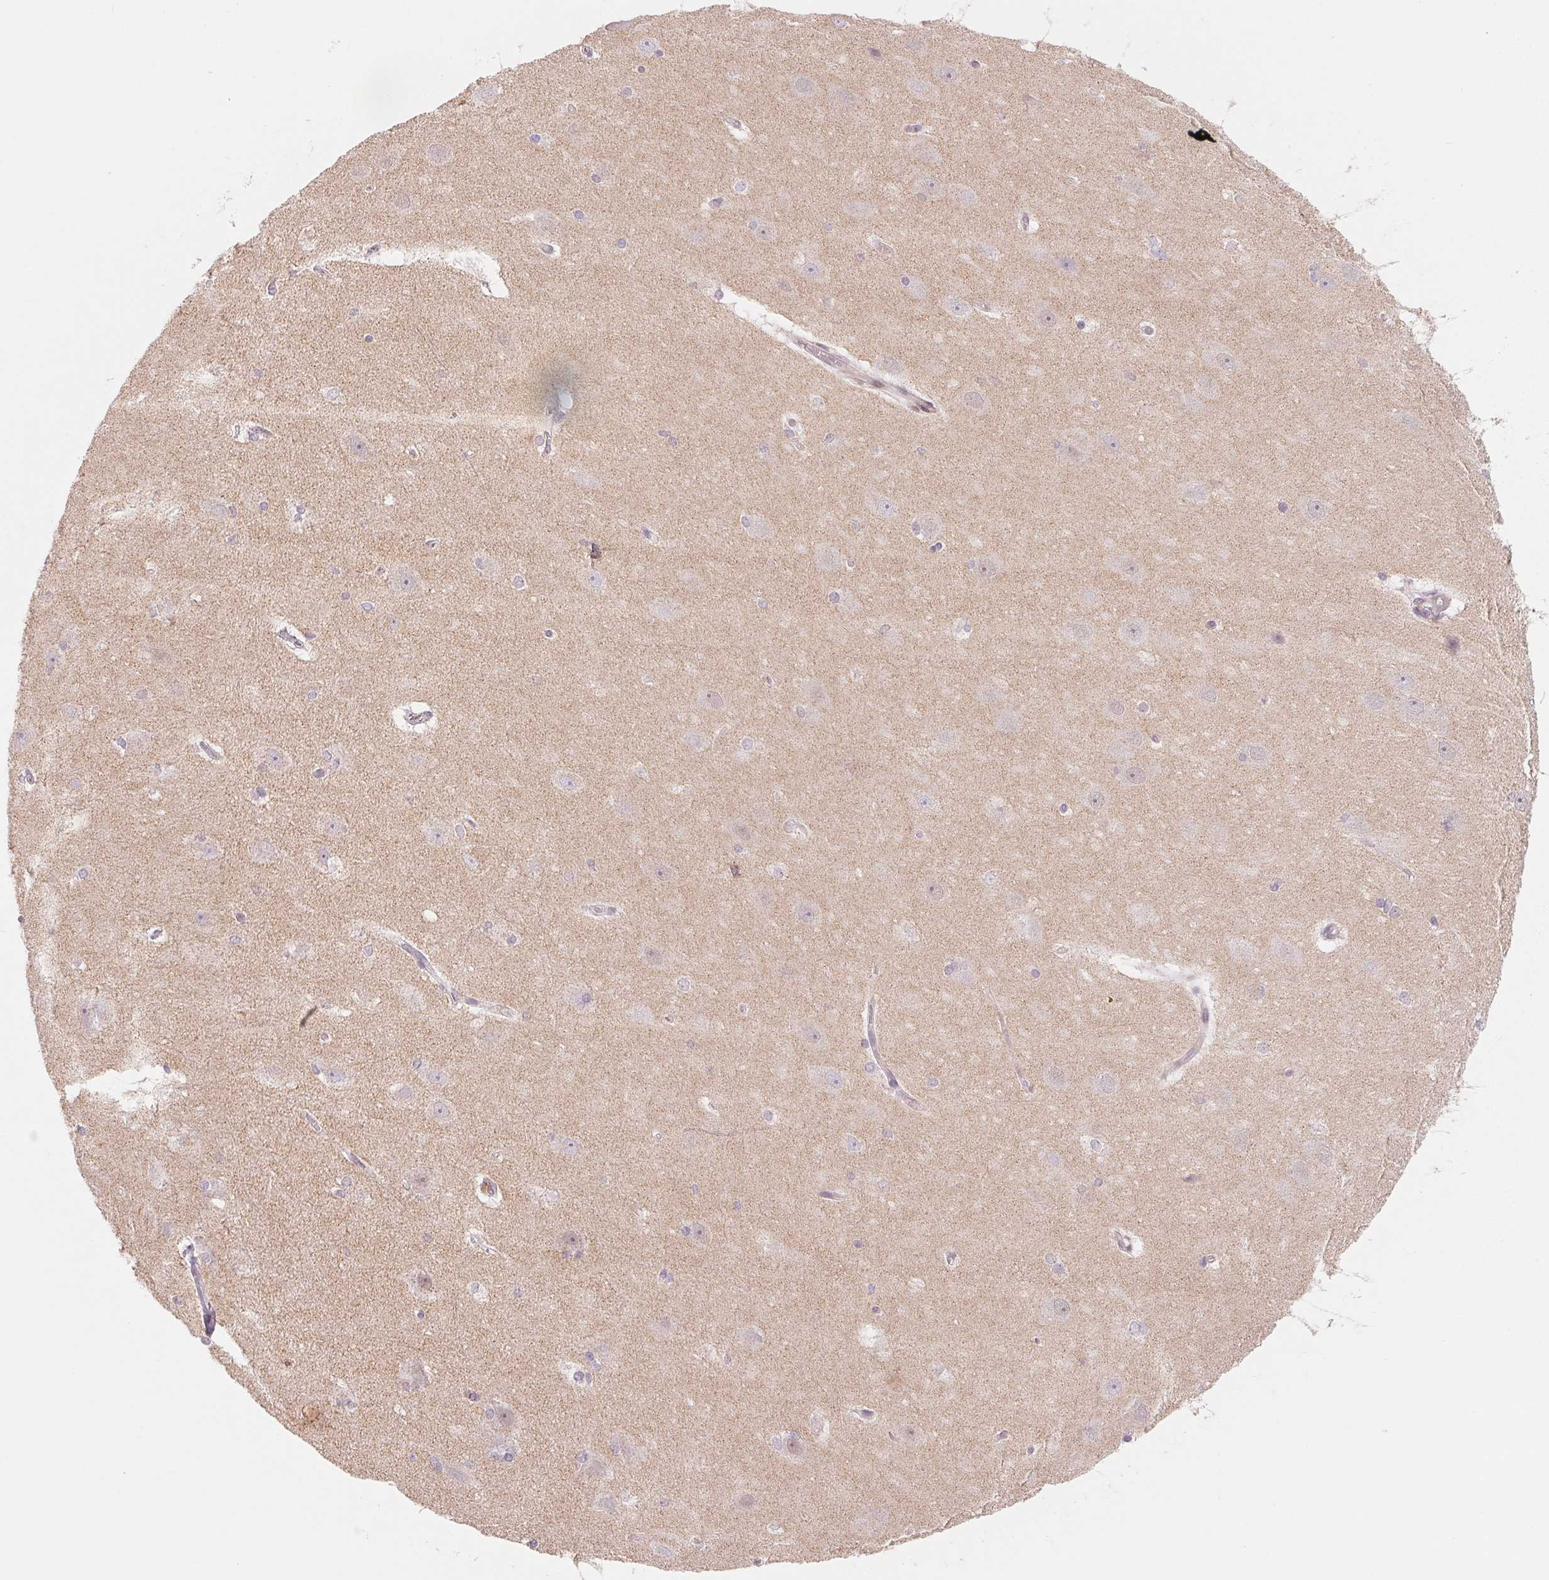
{"staining": {"intensity": "negative", "quantity": "none", "location": "none"}, "tissue": "hippocampus", "cell_type": "Glial cells", "image_type": "normal", "snomed": [{"axis": "morphology", "description": "Normal tissue, NOS"}, {"axis": "topography", "description": "Cerebral cortex"}, {"axis": "topography", "description": "Hippocampus"}], "caption": "Immunohistochemical staining of normal hippocampus exhibits no significant positivity in glial cells.", "gene": "ARHGAP32", "patient": {"sex": "female", "age": 19}}